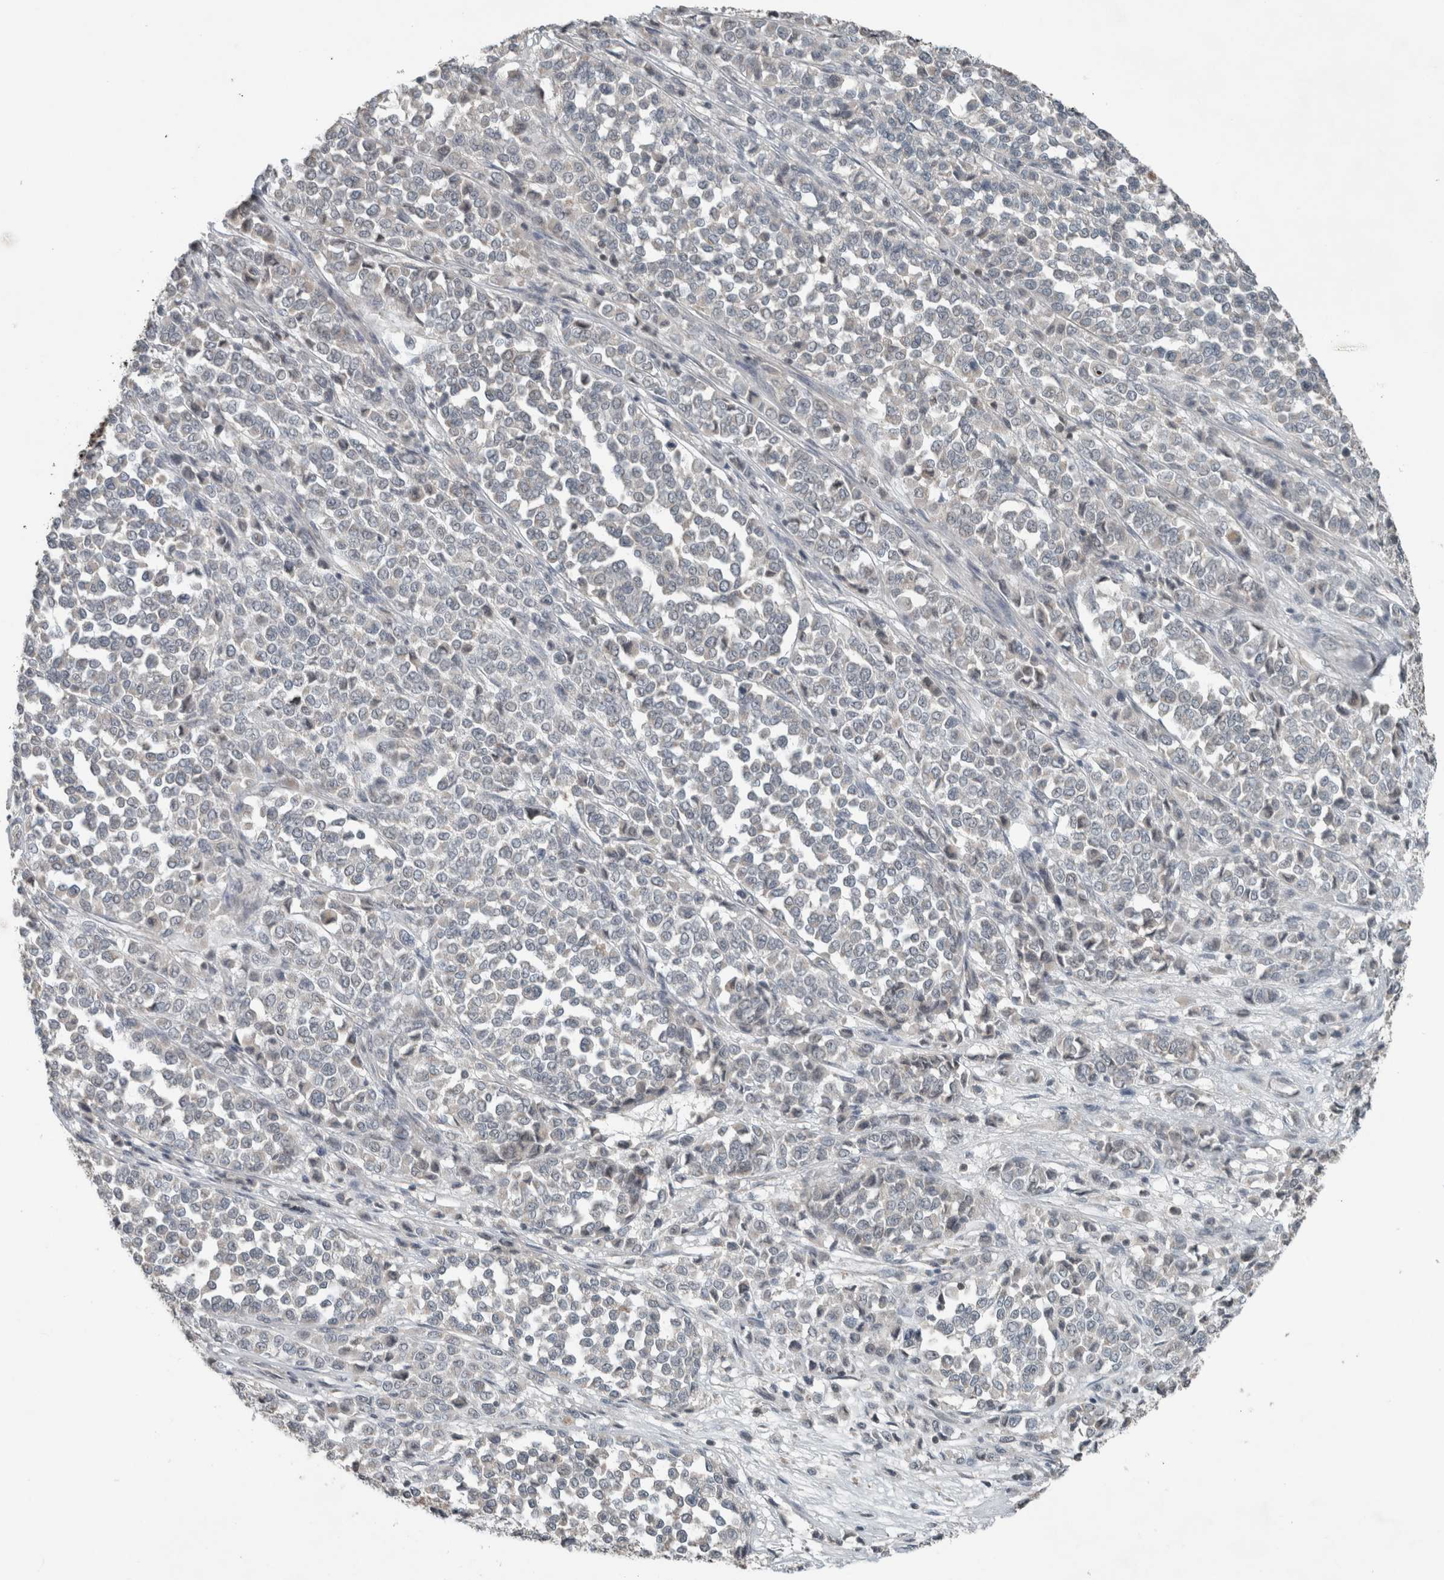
{"staining": {"intensity": "negative", "quantity": "none", "location": "none"}, "tissue": "melanoma", "cell_type": "Tumor cells", "image_type": "cancer", "snomed": [{"axis": "morphology", "description": "Malignant melanoma, Metastatic site"}, {"axis": "topography", "description": "Pancreas"}], "caption": "A histopathology image of human melanoma is negative for staining in tumor cells.", "gene": "RPF1", "patient": {"sex": "female", "age": 30}}